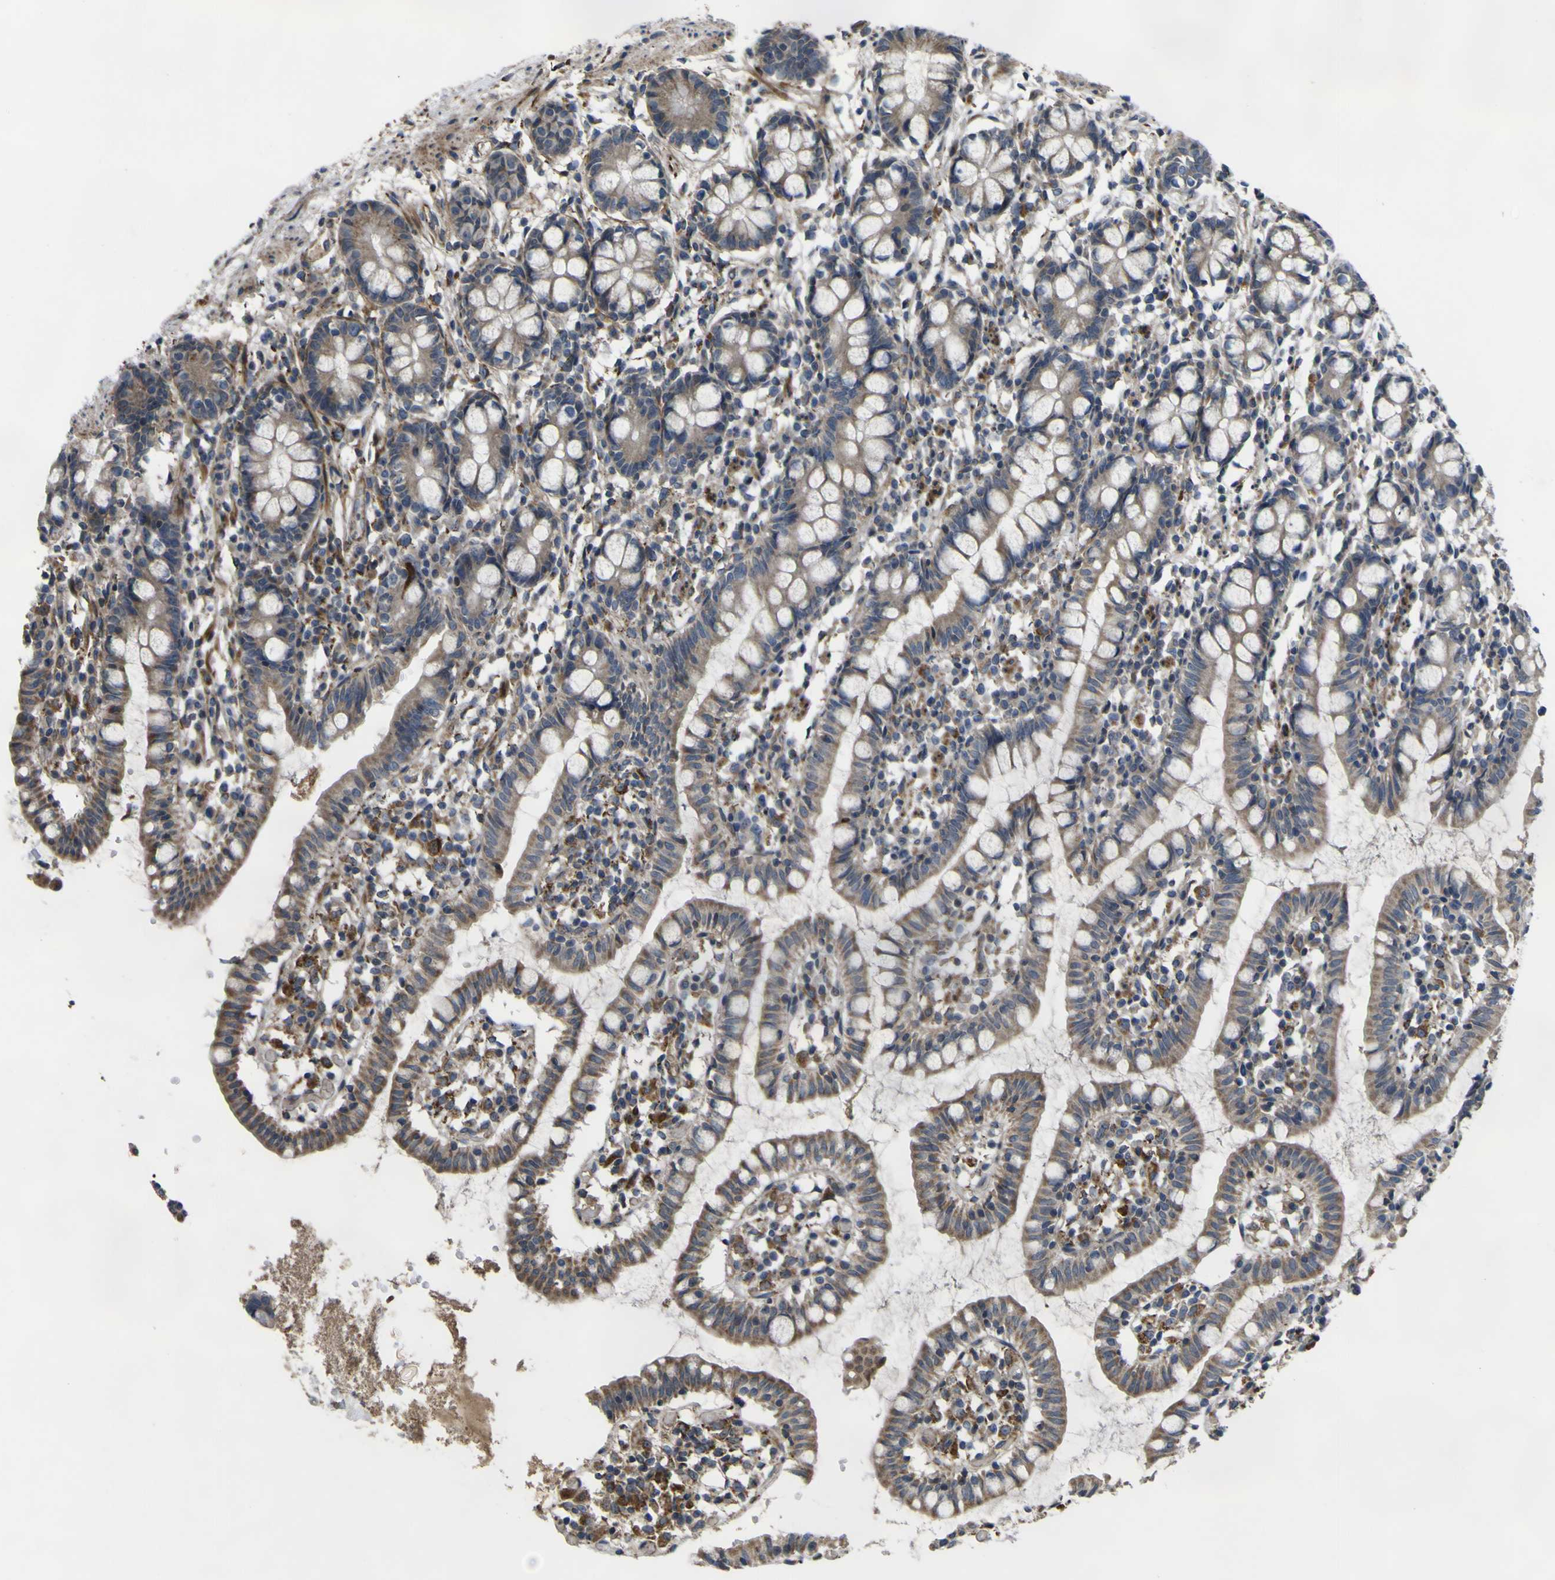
{"staining": {"intensity": "moderate", "quantity": ">75%", "location": "cytoplasmic/membranous"}, "tissue": "small intestine", "cell_type": "Glandular cells", "image_type": "normal", "snomed": [{"axis": "morphology", "description": "Normal tissue, NOS"}, {"axis": "morphology", "description": "Cystadenocarcinoma, serous, Metastatic site"}, {"axis": "topography", "description": "Small intestine"}], "caption": "Protein staining of normal small intestine shows moderate cytoplasmic/membranous expression in about >75% of glandular cells. The protein of interest is shown in brown color, while the nuclei are stained blue.", "gene": "GPLD1", "patient": {"sex": "female", "age": 61}}